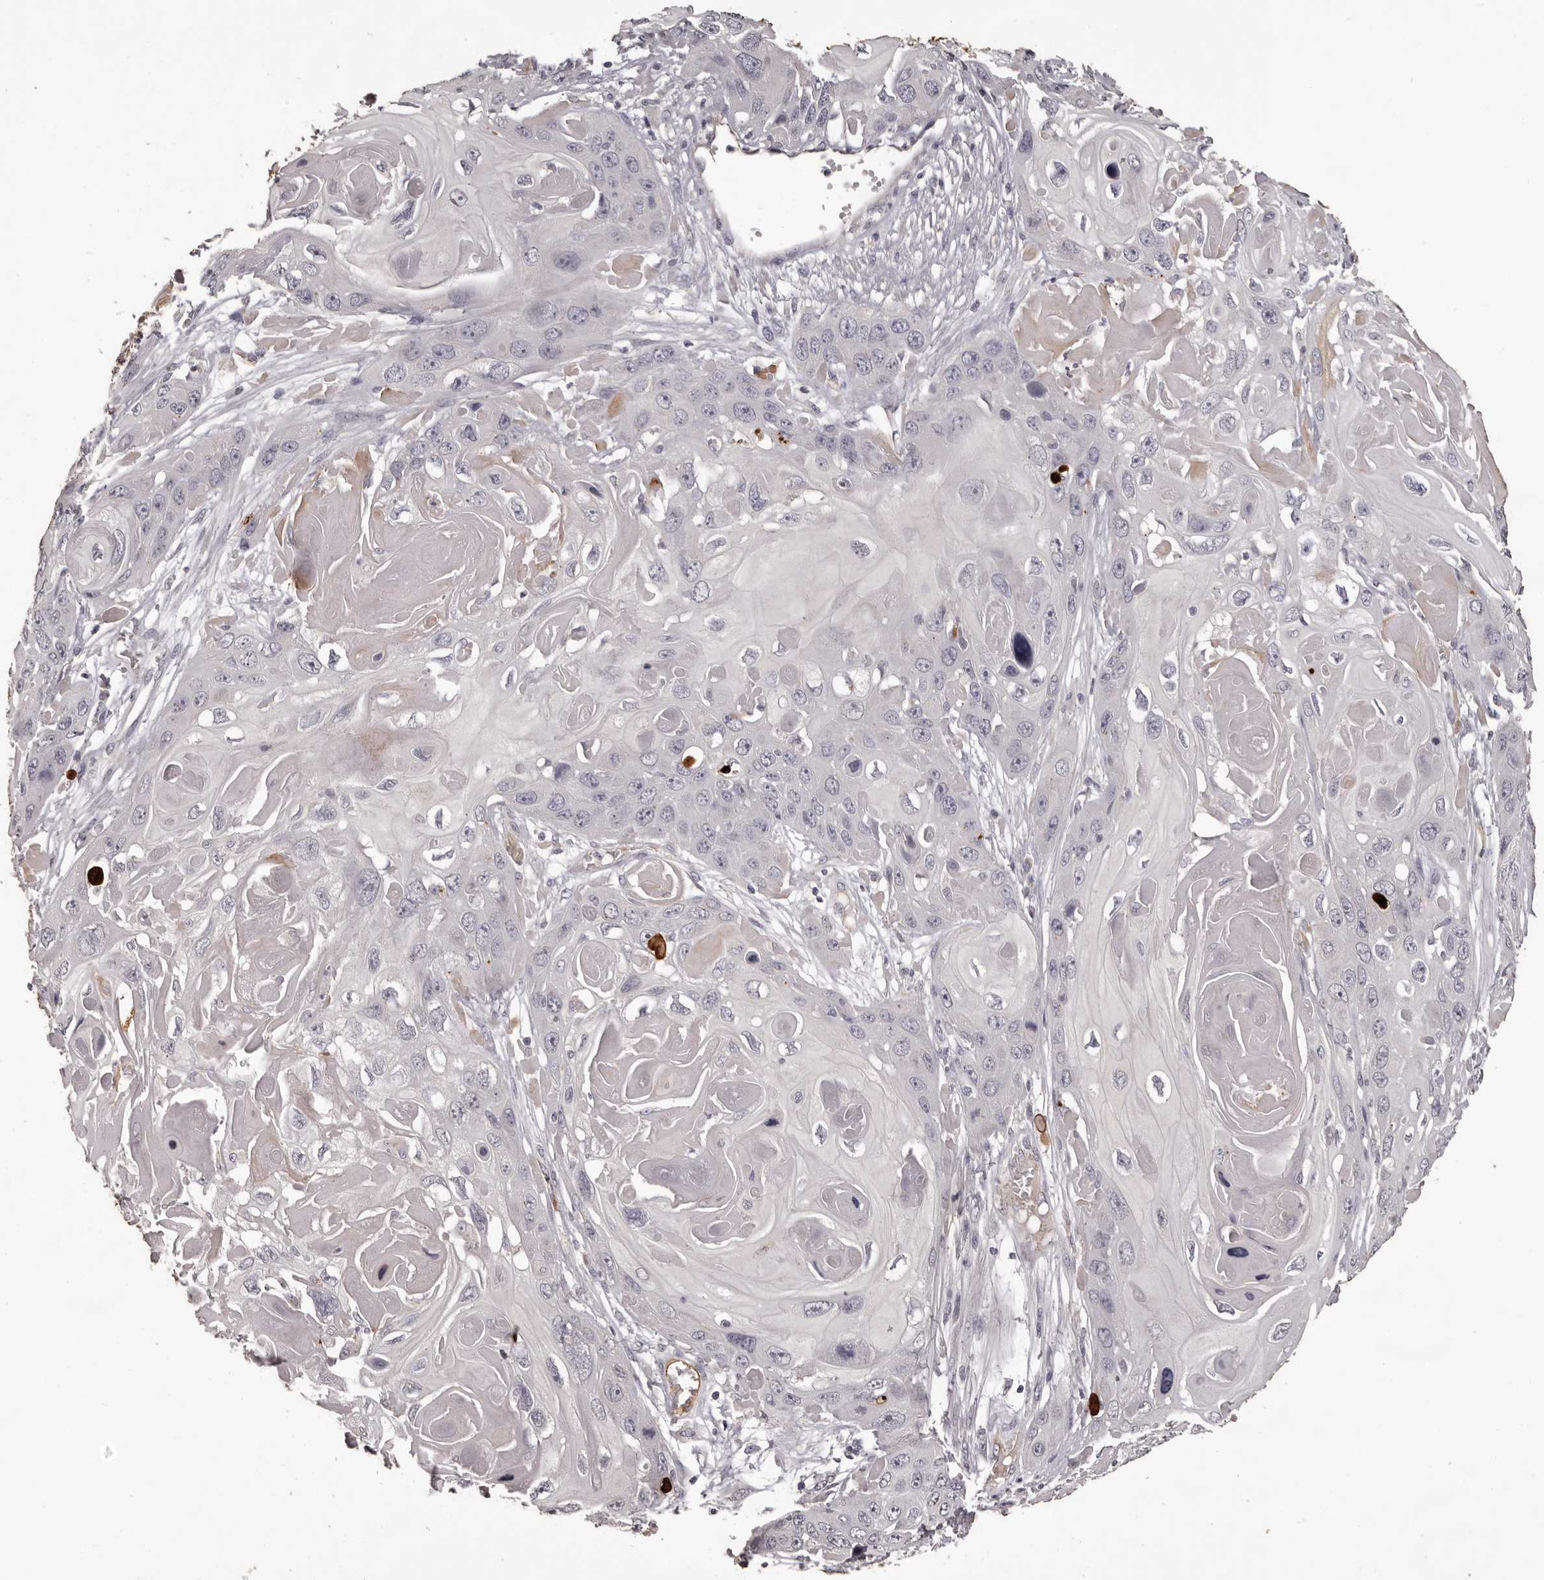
{"staining": {"intensity": "negative", "quantity": "none", "location": "none"}, "tissue": "skin cancer", "cell_type": "Tumor cells", "image_type": "cancer", "snomed": [{"axis": "morphology", "description": "Squamous cell carcinoma, NOS"}, {"axis": "topography", "description": "Skin"}], "caption": "Immunohistochemistry of skin cancer shows no expression in tumor cells.", "gene": "GPR78", "patient": {"sex": "male", "age": 55}}